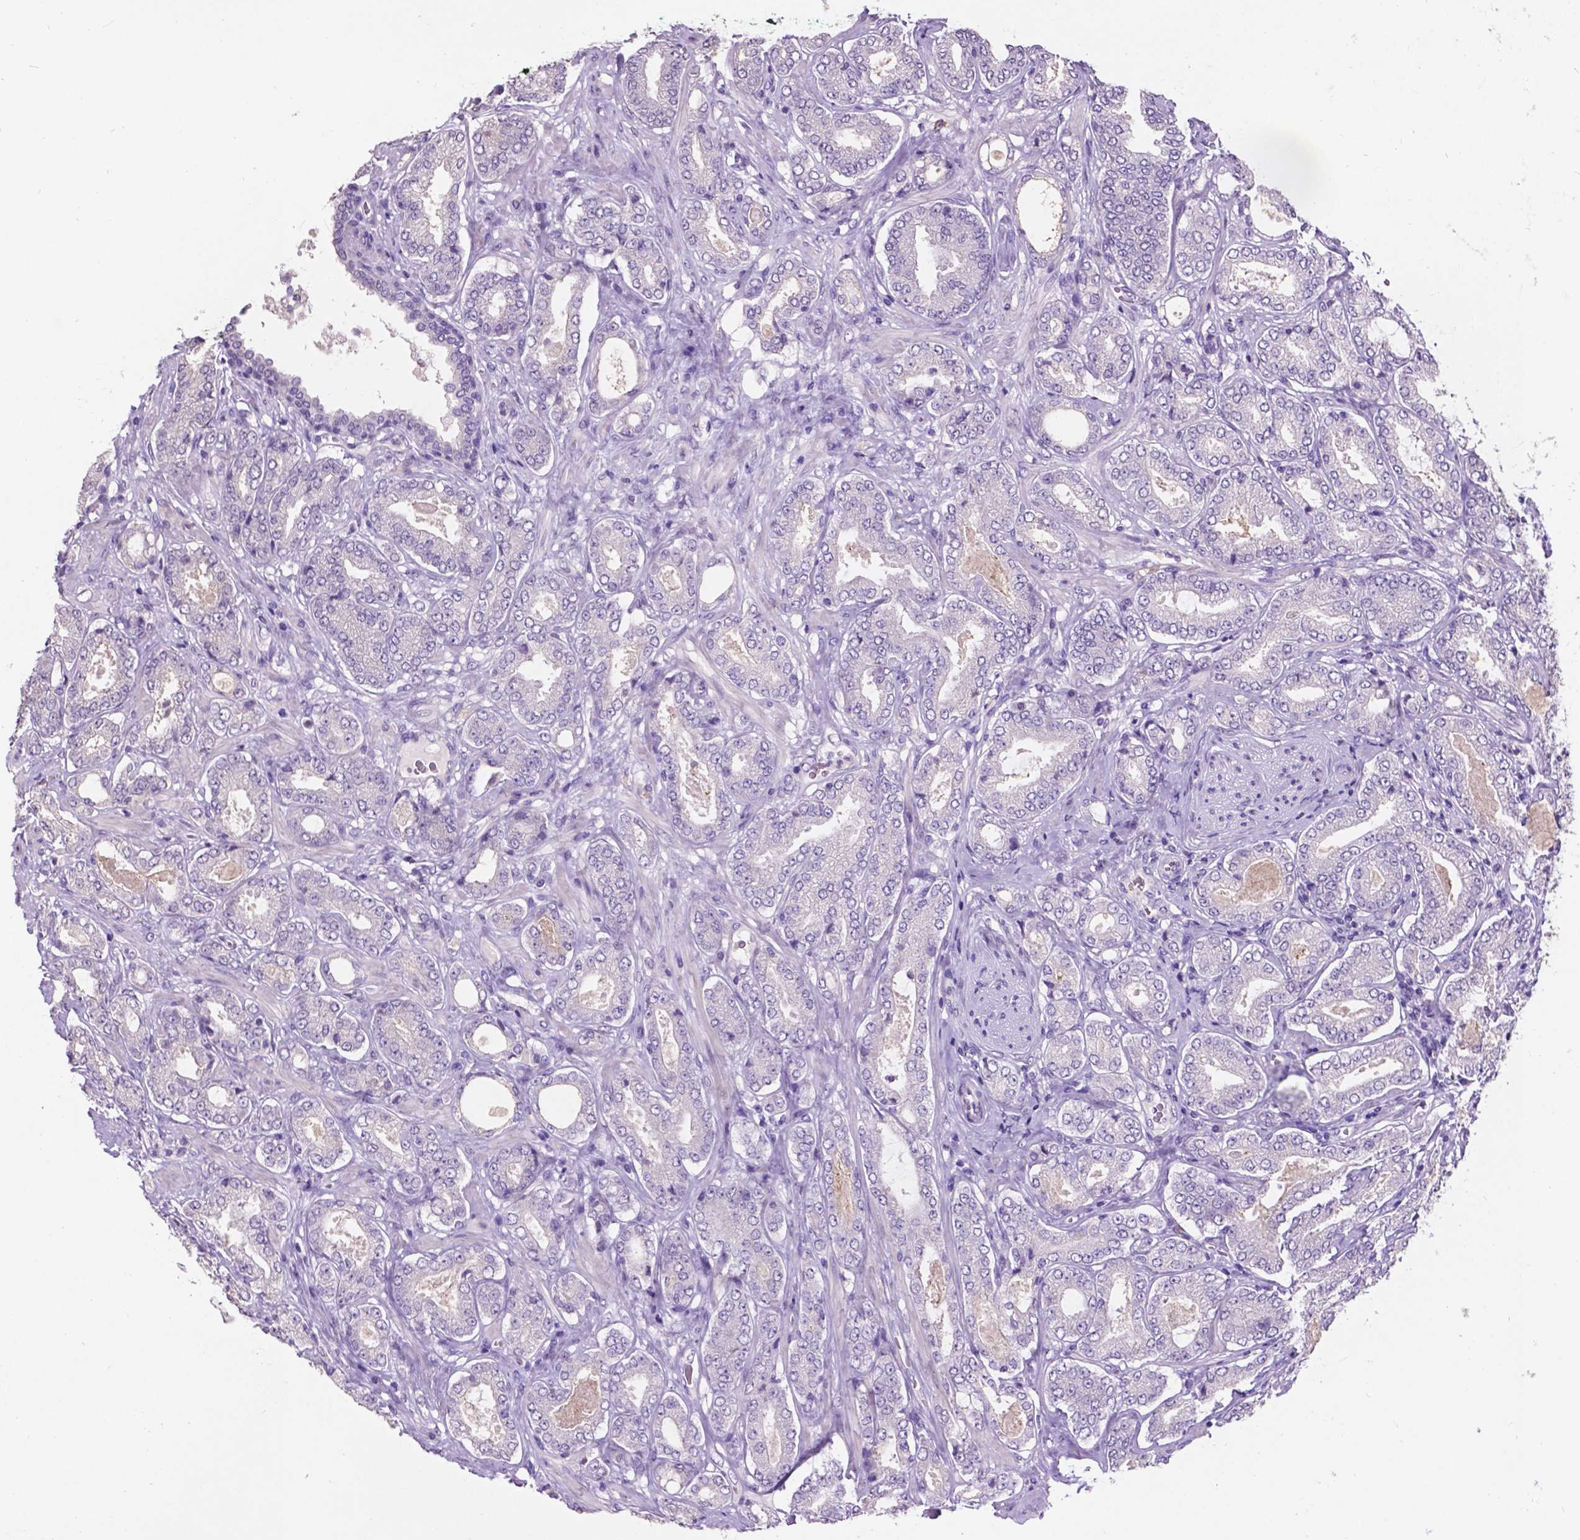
{"staining": {"intensity": "negative", "quantity": "none", "location": "none"}, "tissue": "prostate cancer", "cell_type": "Tumor cells", "image_type": "cancer", "snomed": [{"axis": "morphology", "description": "Adenocarcinoma, NOS"}, {"axis": "topography", "description": "Prostate"}], "caption": "A micrograph of prostate cancer (adenocarcinoma) stained for a protein displays no brown staining in tumor cells.", "gene": "PLSCR1", "patient": {"sex": "male", "age": 64}}